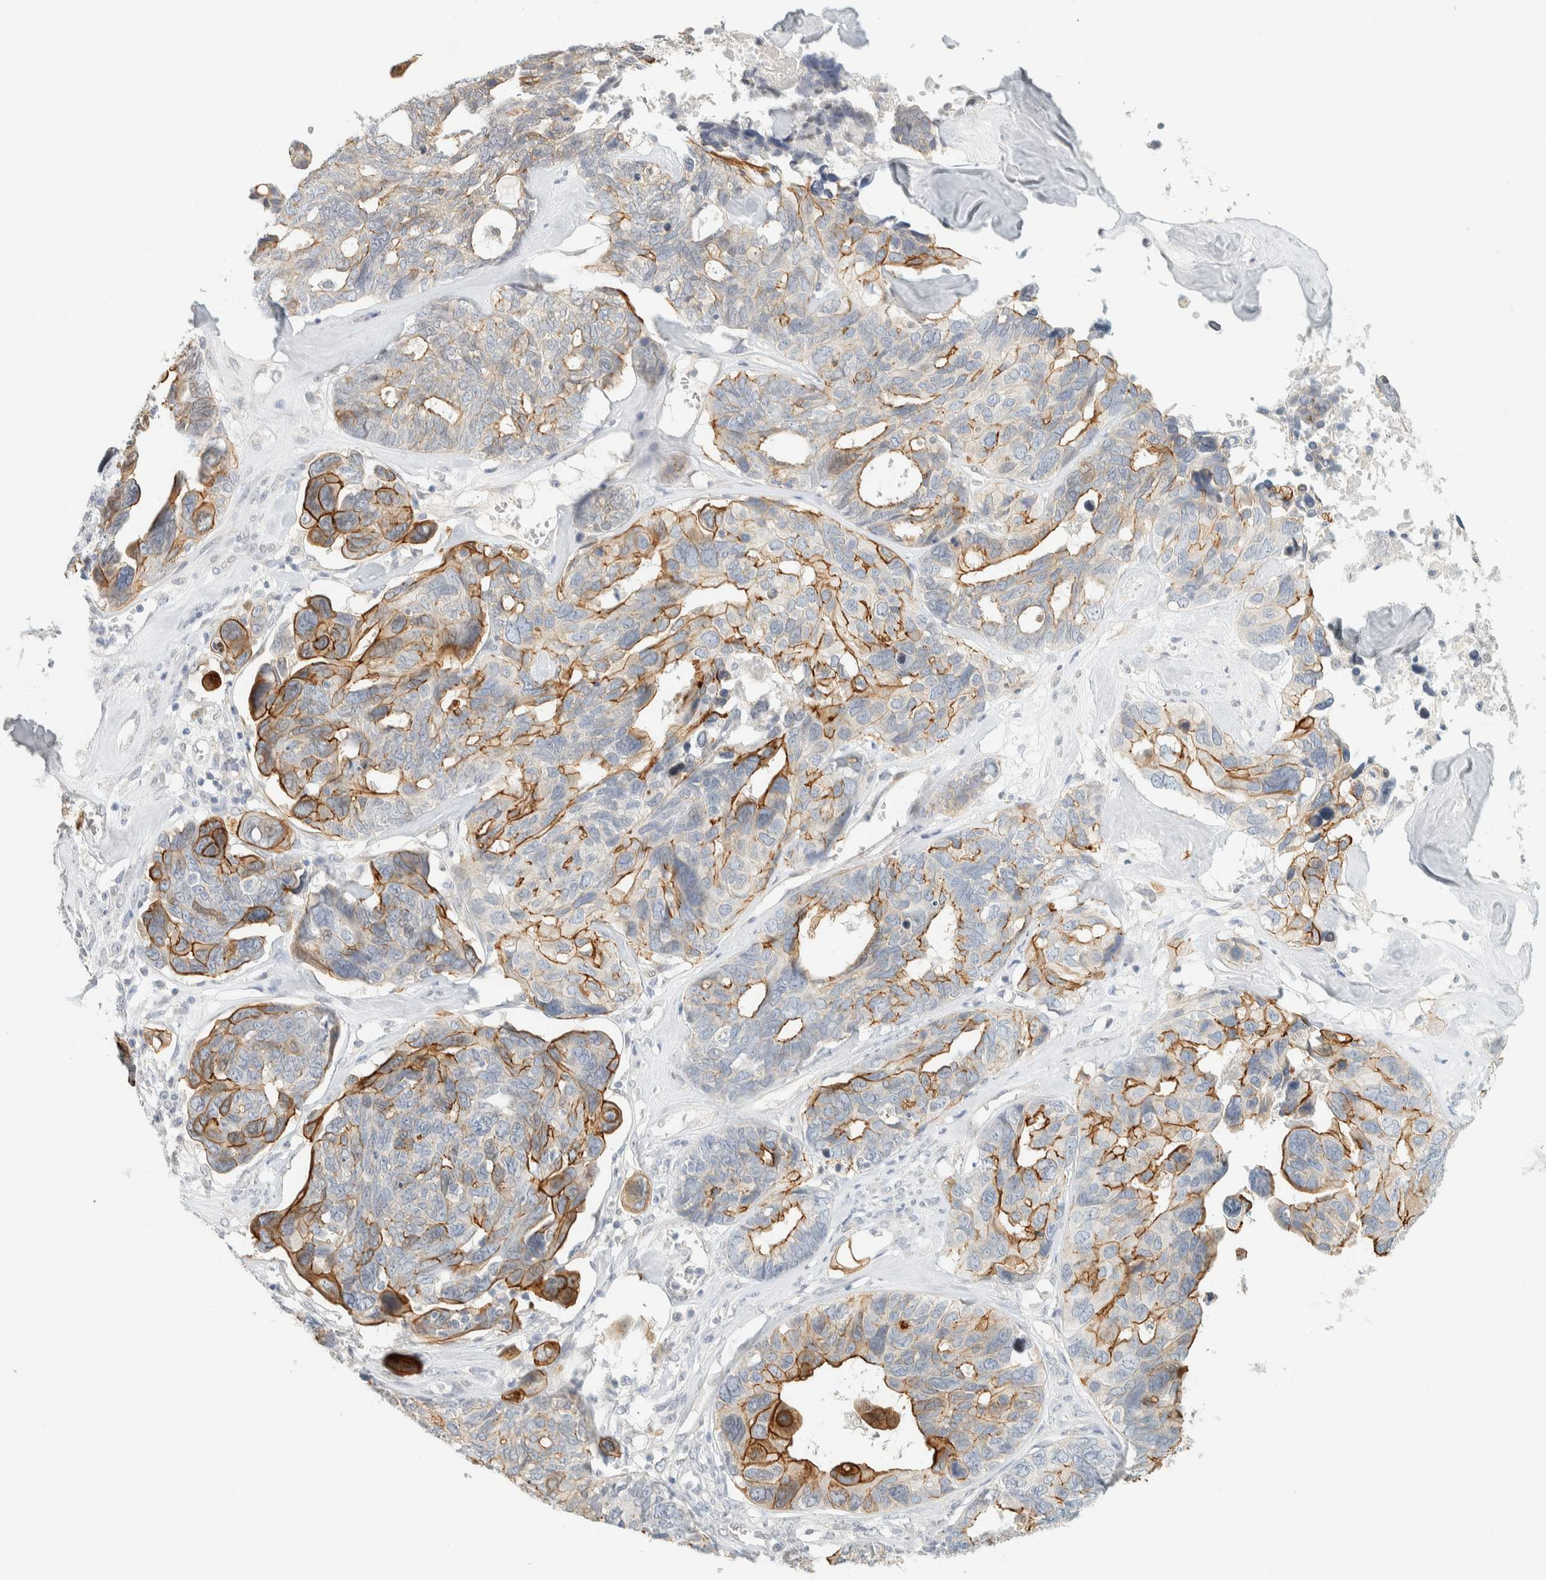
{"staining": {"intensity": "moderate", "quantity": "25%-75%", "location": "cytoplasmic/membranous"}, "tissue": "ovarian cancer", "cell_type": "Tumor cells", "image_type": "cancer", "snomed": [{"axis": "morphology", "description": "Cystadenocarcinoma, serous, NOS"}, {"axis": "topography", "description": "Ovary"}], "caption": "This micrograph demonstrates ovarian cancer stained with immunohistochemistry (IHC) to label a protein in brown. The cytoplasmic/membranous of tumor cells show moderate positivity for the protein. Nuclei are counter-stained blue.", "gene": "C1QTNF12", "patient": {"sex": "female", "age": 79}}